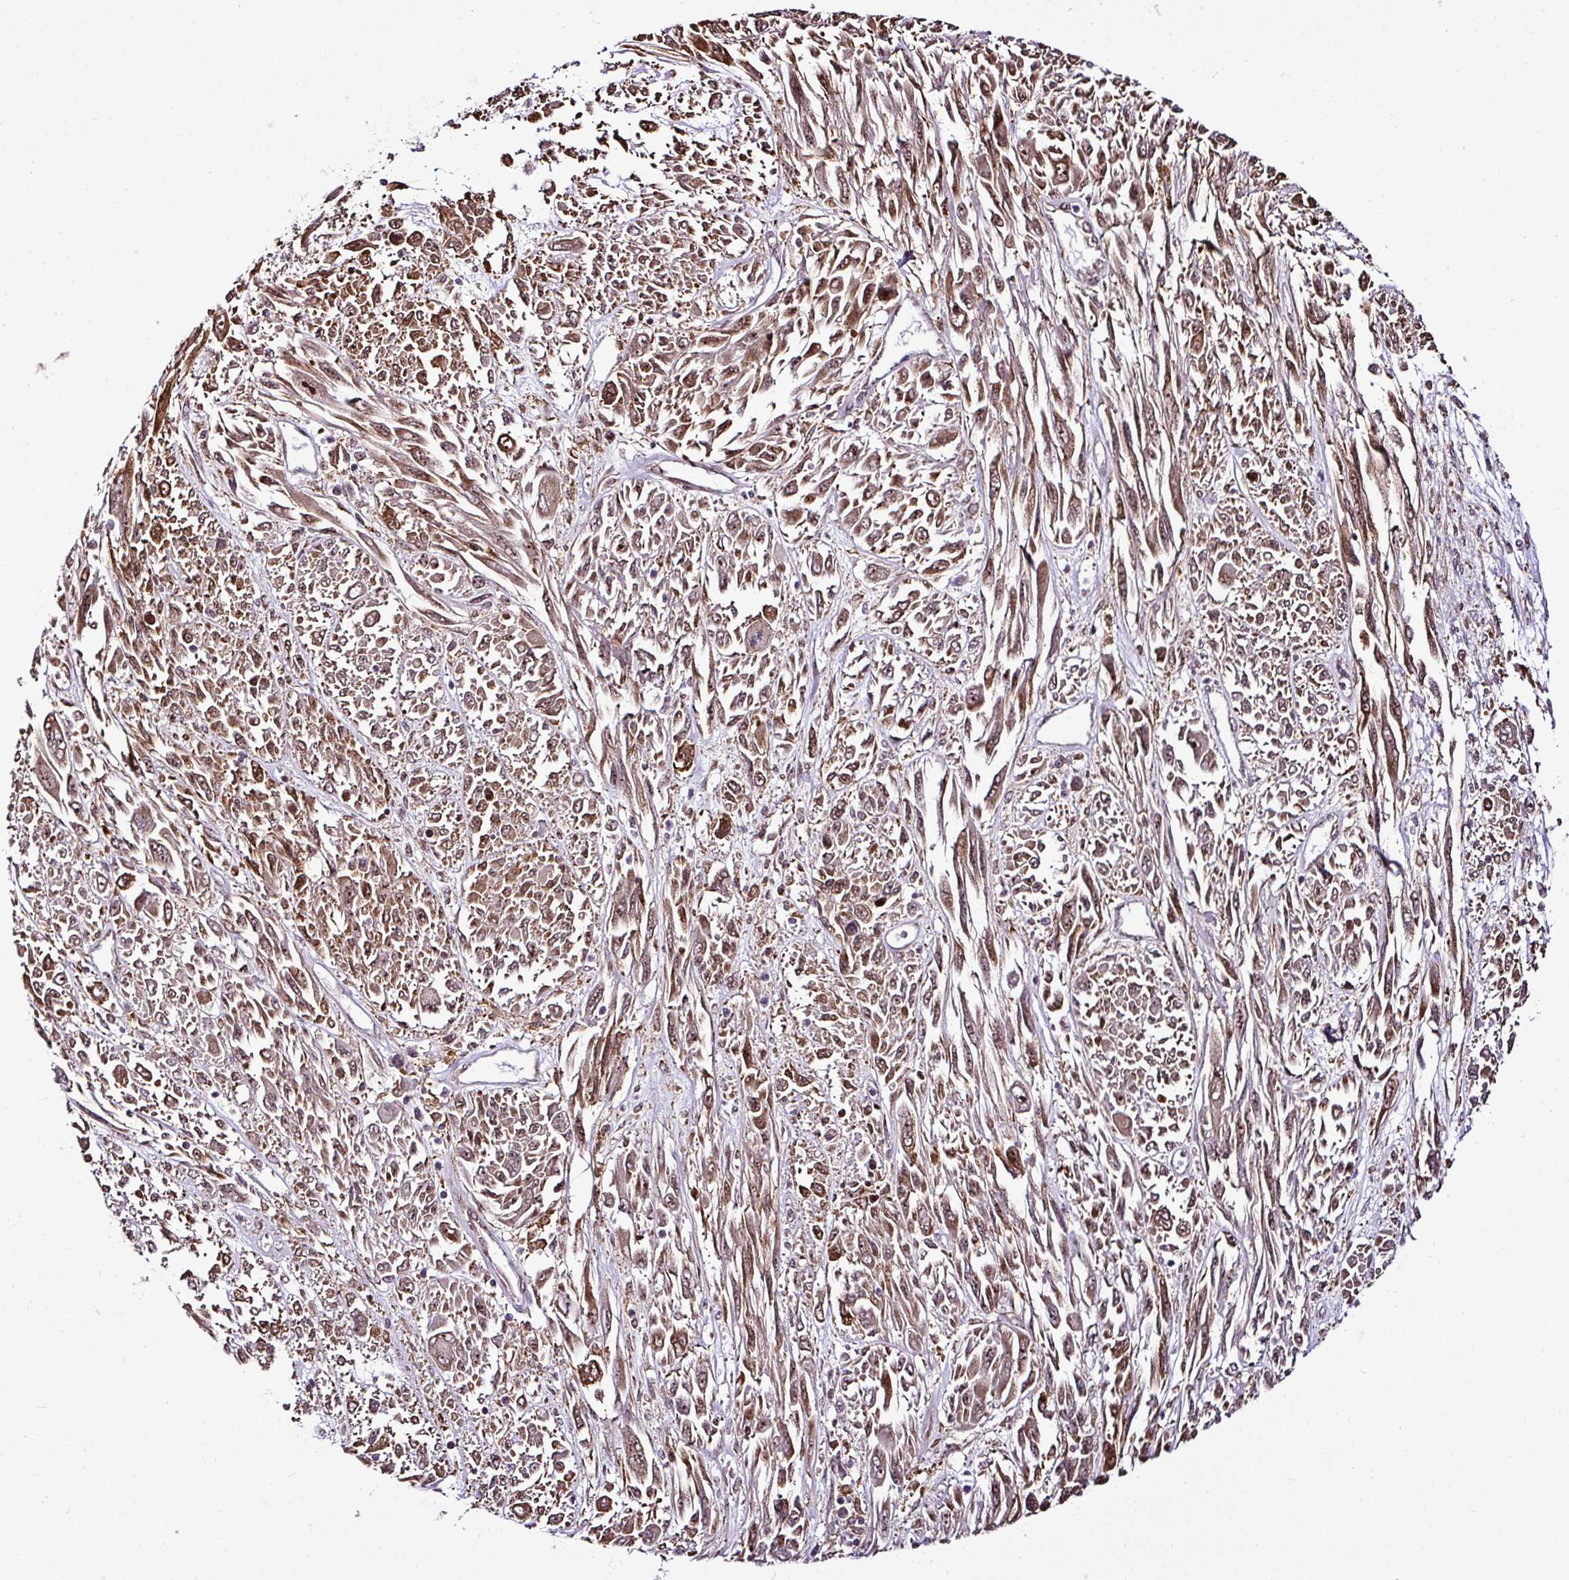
{"staining": {"intensity": "moderate", "quantity": ">75%", "location": "cytoplasmic/membranous,nuclear"}, "tissue": "melanoma", "cell_type": "Tumor cells", "image_type": "cancer", "snomed": [{"axis": "morphology", "description": "Malignant melanoma, NOS"}, {"axis": "topography", "description": "Skin"}], "caption": "Melanoma tissue reveals moderate cytoplasmic/membranous and nuclear staining in about >75% of tumor cells", "gene": "FAM153A", "patient": {"sex": "female", "age": 91}}